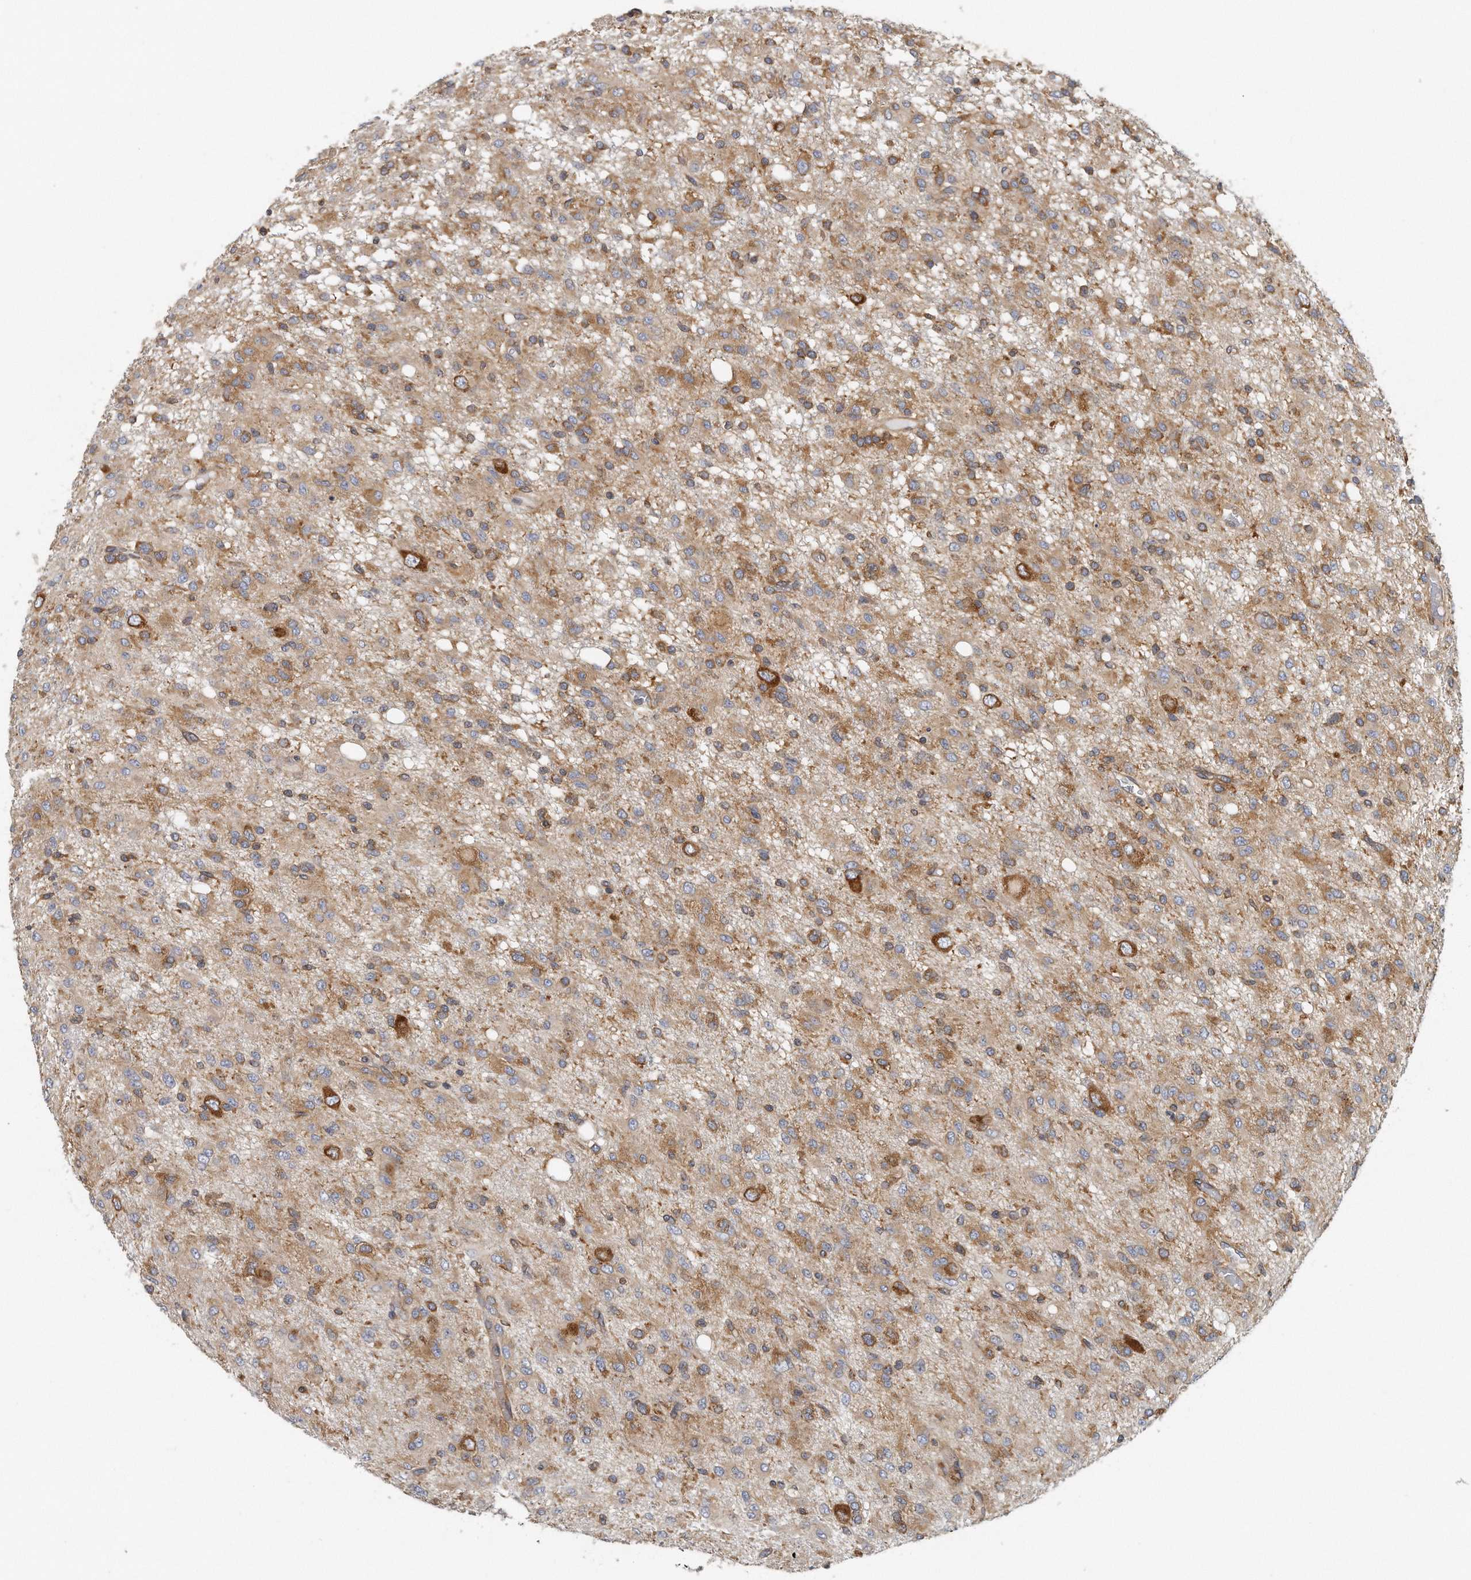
{"staining": {"intensity": "weak", "quantity": "25%-75%", "location": "cytoplasmic/membranous"}, "tissue": "glioma", "cell_type": "Tumor cells", "image_type": "cancer", "snomed": [{"axis": "morphology", "description": "Glioma, malignant, High grade"}, {"axis": "topography", "description": "Brain"}], "caption": "The micrograph displays a brown stain indicating the presence of a protein in the cytoplasmic/membranous of tumor cells in glioma.", "gene": "EIF3I", "patient": {"sex": "female", "age": 59}}